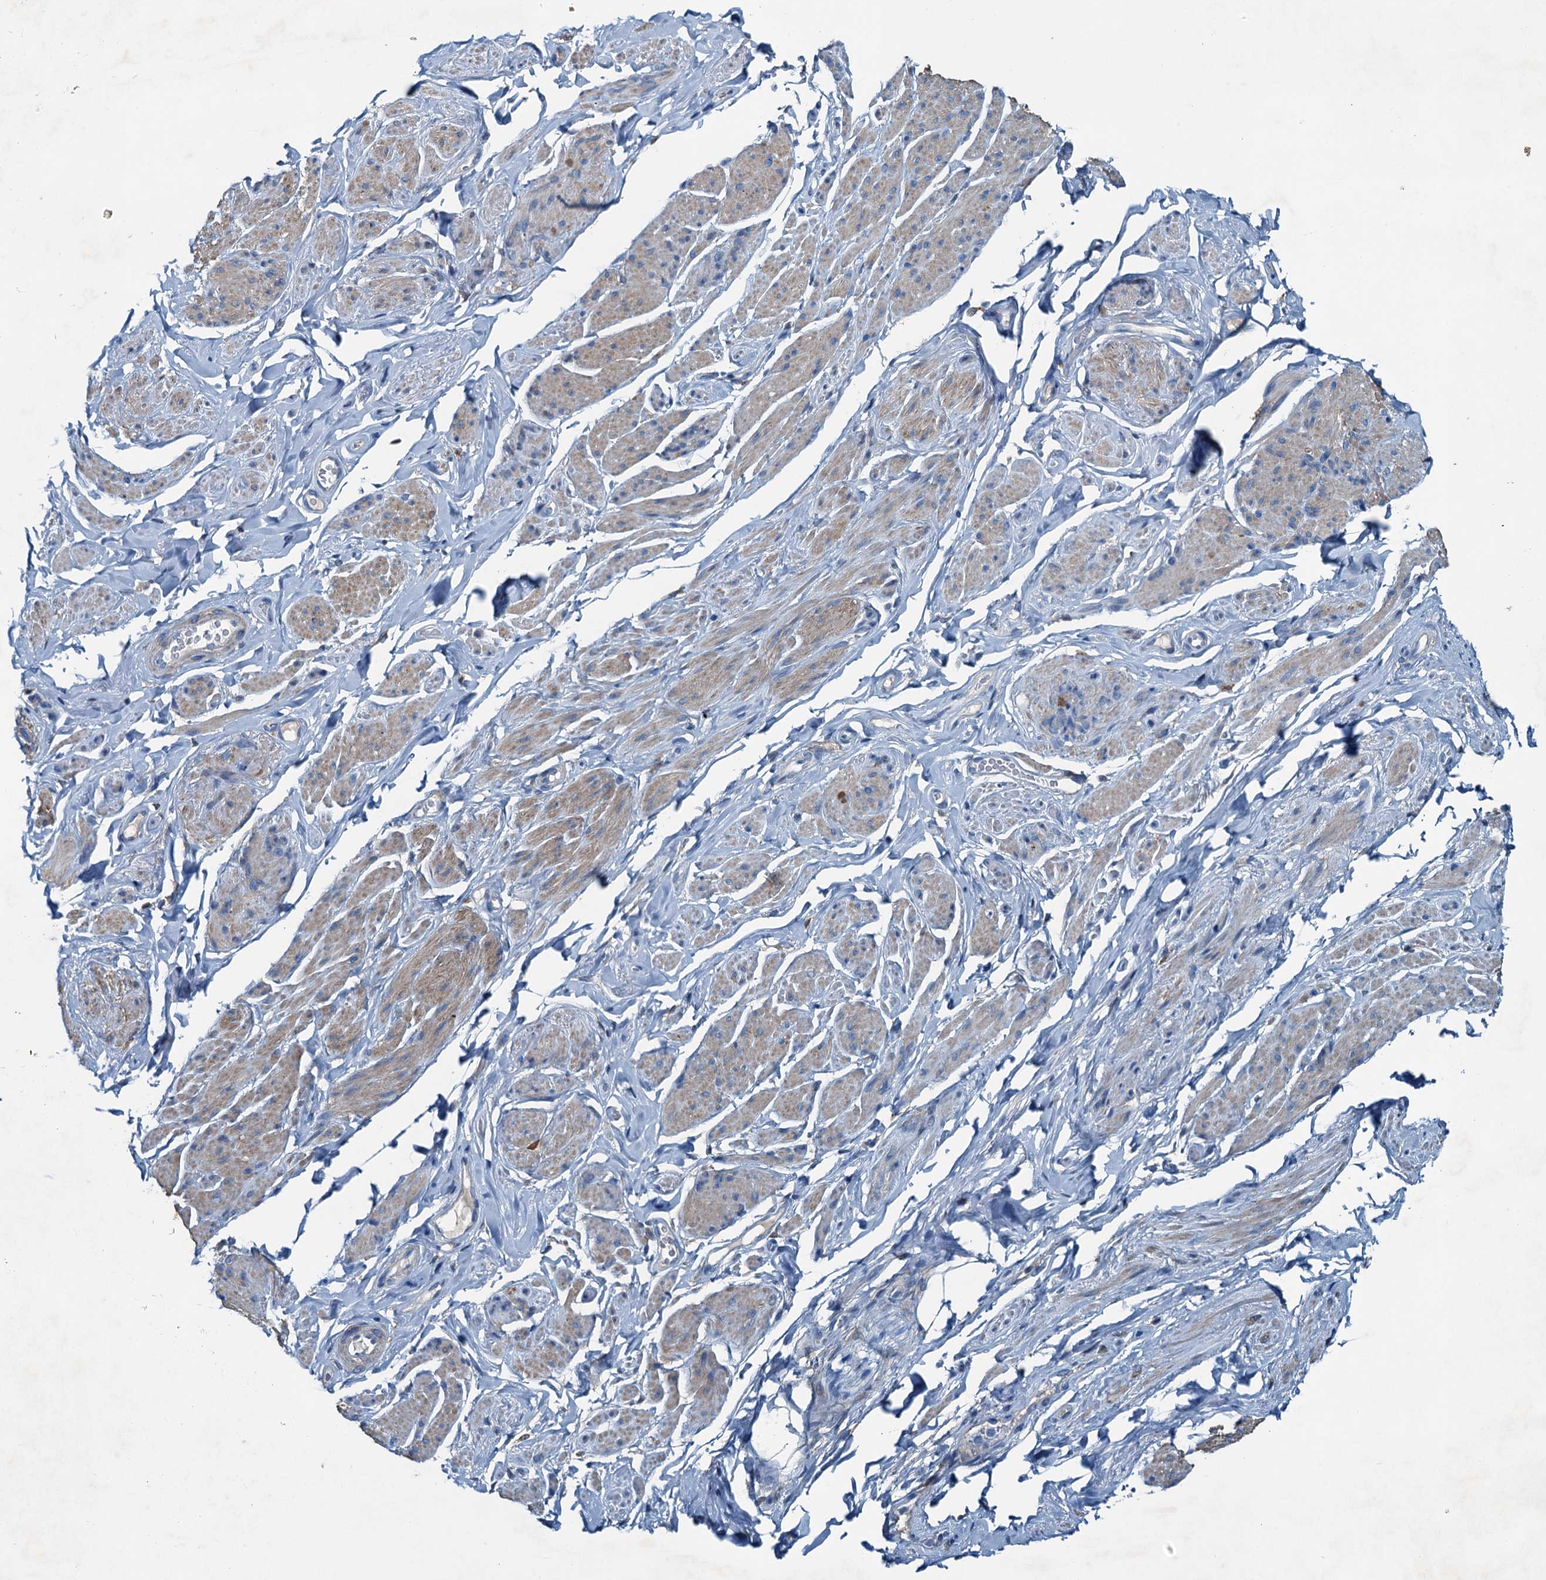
{"staining": {"intensity": "weak", "quantity": "25%-75%", "location": "cytoplasmic/membranous"}, "tissue": "smooth muscle", "cell_type": "Smooth muscle cells", "image_type": "normal", "snomed": [{"axis": "morphology", "description": "Normal tissue, NOS"}, {"axis": "topography", "description": "Smooth muscle"}, {"axis": "topography", "description": "Peripheral nerve tissue"}], "caption": "Immunohistochemical staining of benign human smooth muscle exhibits 25%-75% levels of weak cytoplasmic/membranous protein staining in approximately 25%-75% of smooth muscle cells.", "gene": "RAB3IL1", "patient": {"sex": "male", "age": 69}}